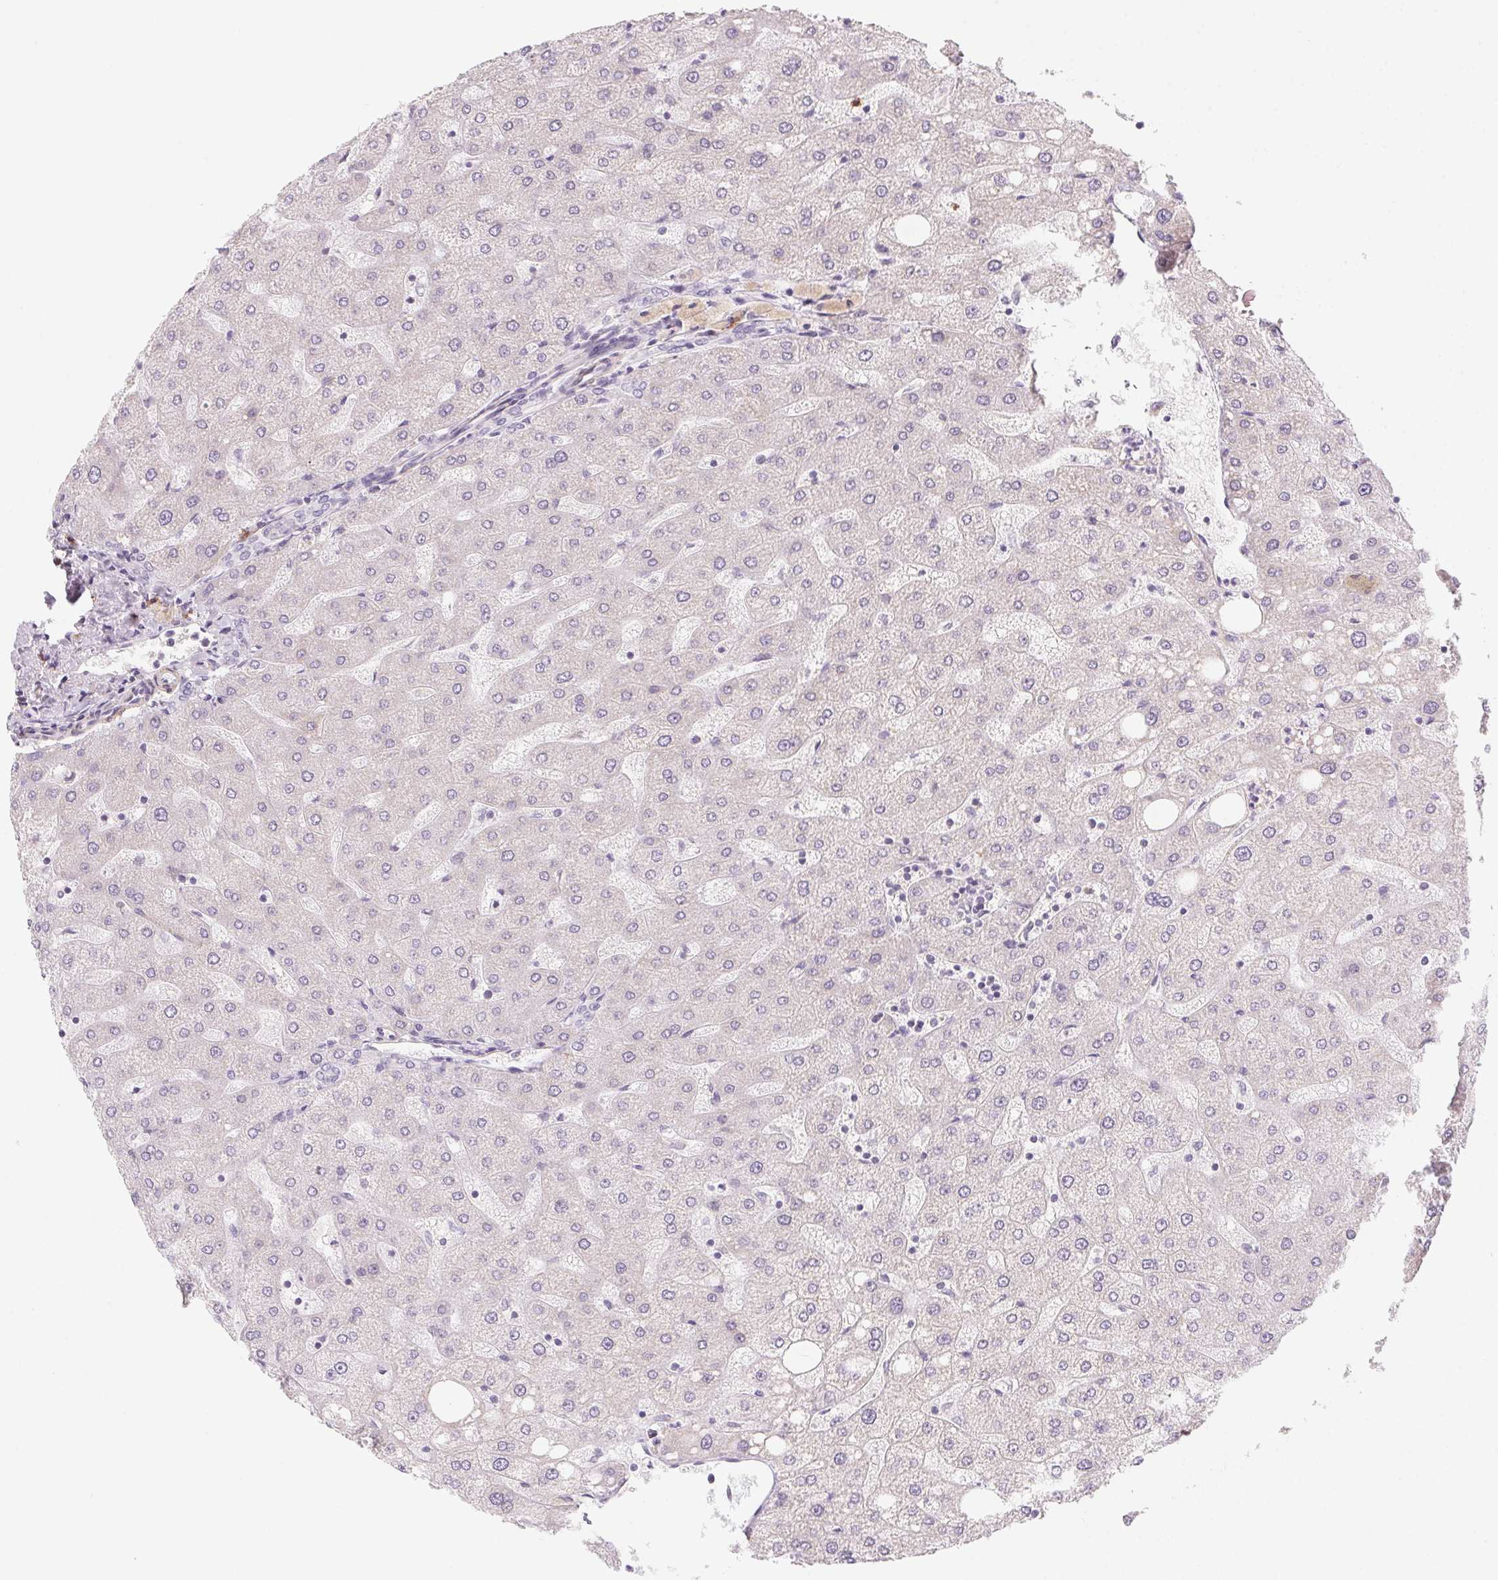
{"staining": {"intensity": "negative", "quantity": "none", "location": "none"}, "tissue": "liver", "cell_type": "Cholangiocytes", "image_type": "normal", "snomed": [{"axis": "morphology", "description": "Normal tissue, NOS"}, {"axis": "topography", "description": "Liver"}], "caption": "The immunohistochemistry (IHC) histopathology image has no significant positivity in cholangiocytes of liver. The staining is performed using DAB (3,3'-diaminobenzidine) brown chromogen with nuclei counter-stained in using hematoxylin.", "gene": "PRPH", "patient": {"sex": "male", "age": 67}}